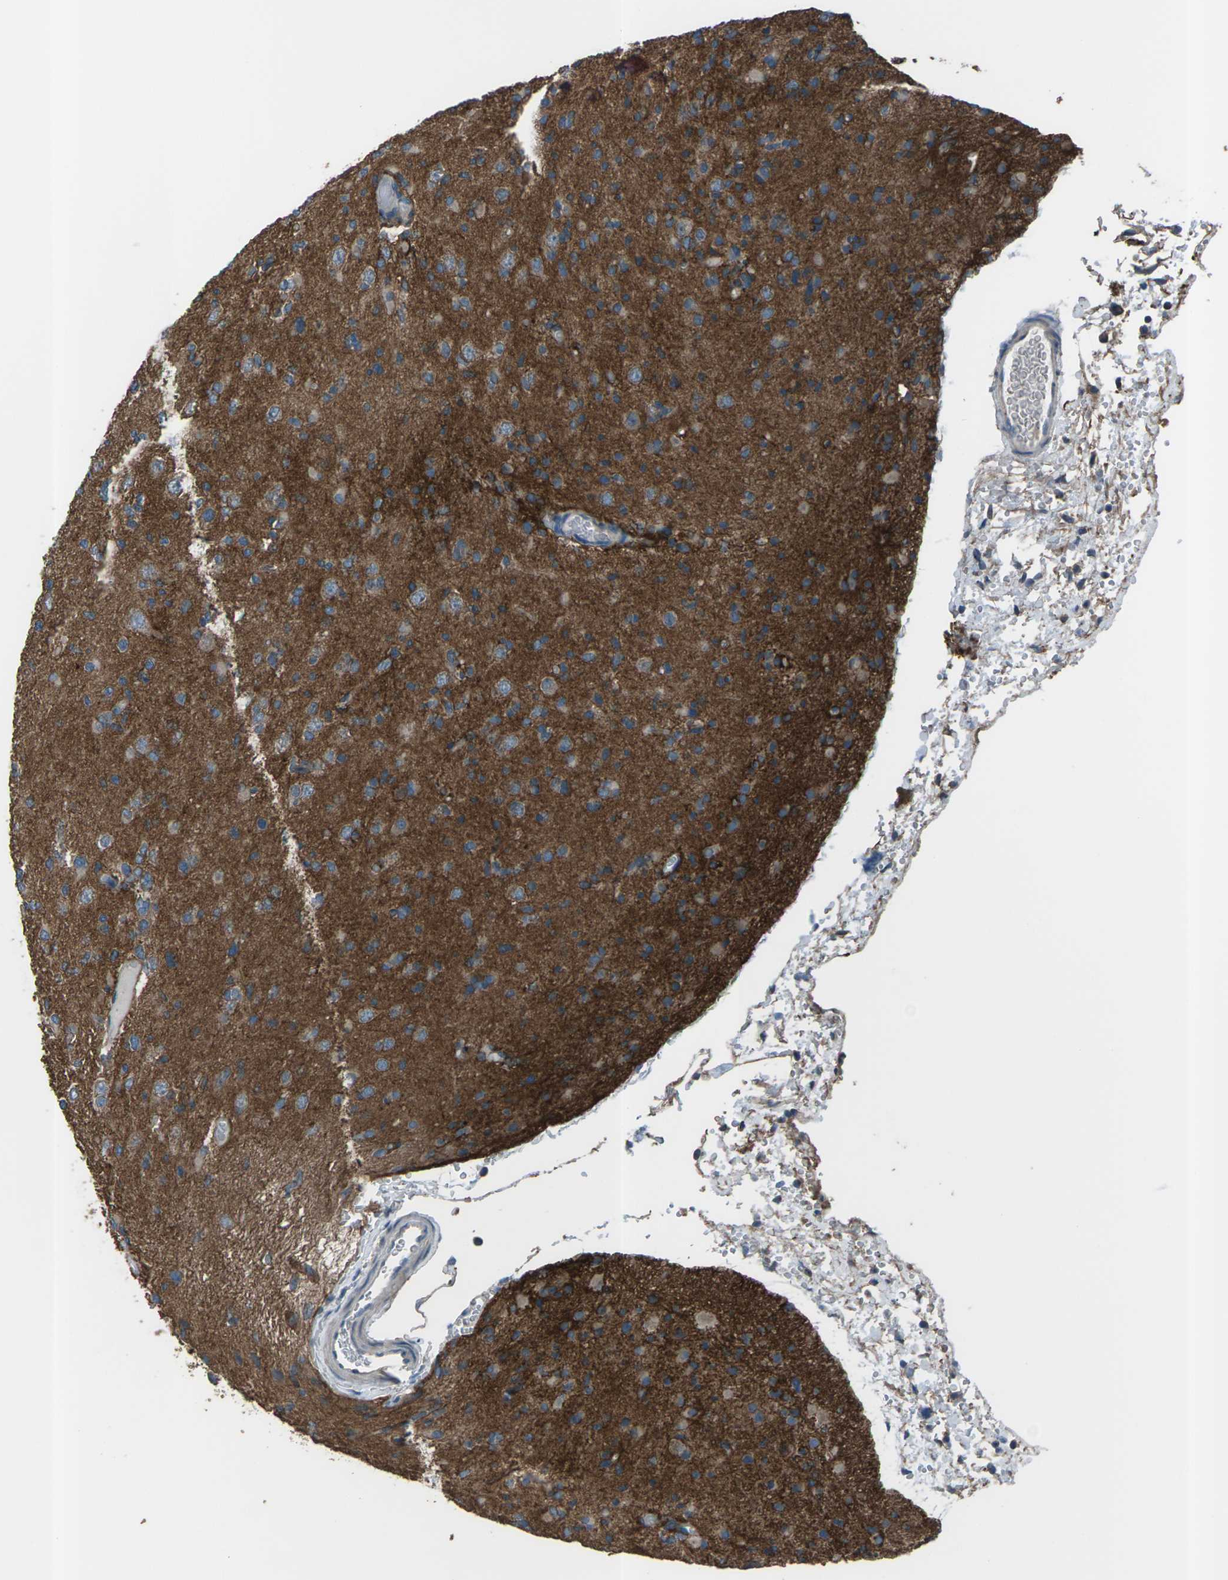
{"staining": {"intensity": "moderate", "quantity": ">75%", "location": "cytoplasmic/membranous"}, "tissue": "glioma", "cell_type": "Tumor cells", "image_type": "cancer", "snomed": [{"axis": "morphology", "description": "Glioma, malignant, Low grade"}, {"axis": "topography", "description": "Brain"}], "caption": "Immunohistochemistry (IHC) staining of glioma, which reveals medium levels of moderate cytoplasmic/membranous positivity in approximately >75% of tumor cells indicating moderate cytoplasmic/membranous protein staining. The staining was performed using DAB (brown) for protein detection and nuclei were counterstained in hematoxylin (blue).", "gene": "CMTM4", "patient": {"sex": "female", "age": 22}}